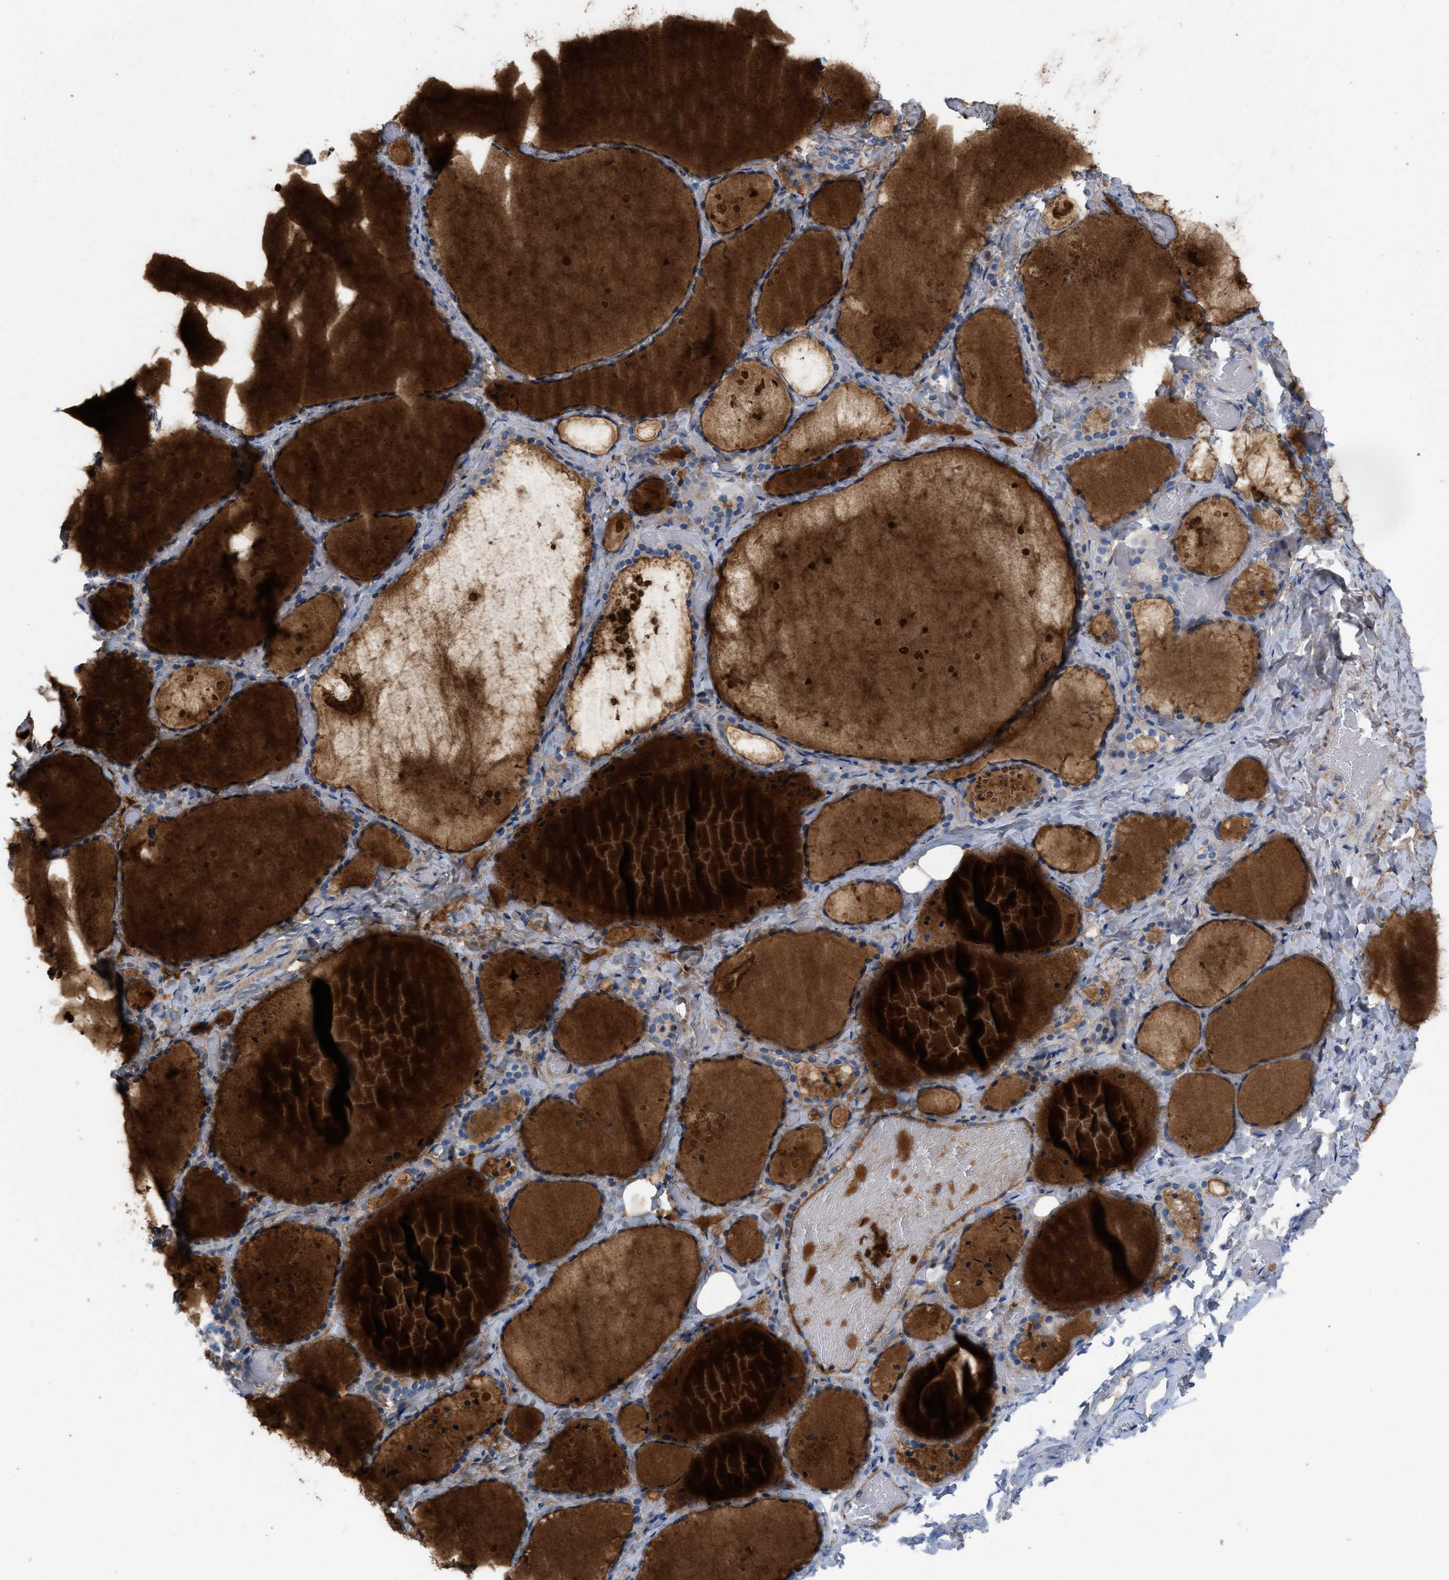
{"staining": {"intensity": "moderate", "quantity": "25%-75%", "location": "cytoplasmic/membranous"}, "tissue": "thyroid gland", "cell_type": "Glandular cells", "image_type": "normal", "snomed": [{"axis": "morphology", "description": "Normal tissue, NOS"}, {"axis": "topography", "description": "Thyroid gland"}], "caption": "Moderate cytoplasmic/membranous staining for a protein is identified in about 25%-75% of glandular cells of benign thyroid gland using immunohistochemistry.", "gene": "PLPPR5", "patient": {"sex": "female", "age": 44}}